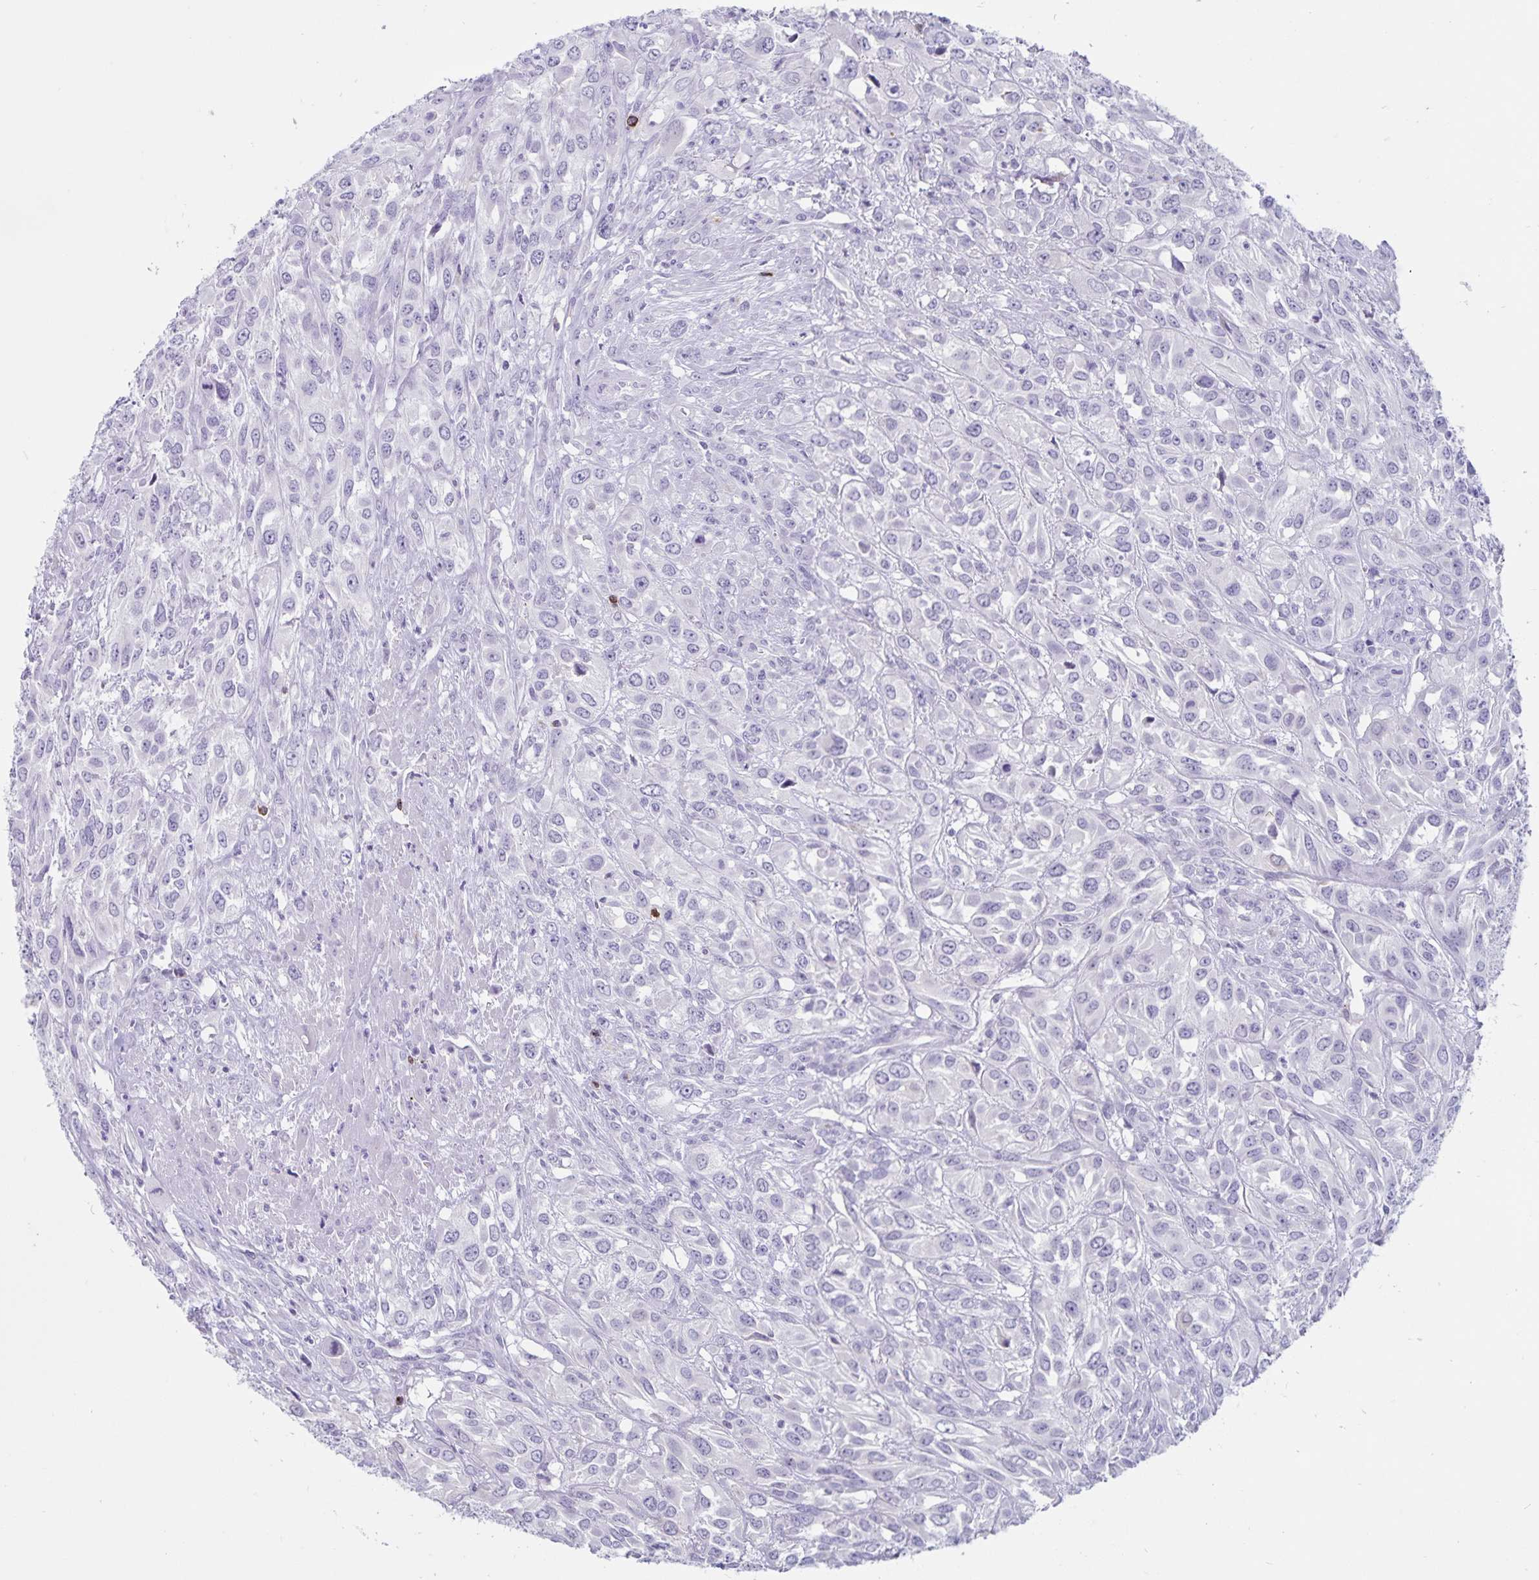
{"staining": {"intensity": "negative", "quantity": "none", "location": "none"}, "tissue": "urothelial cancer", "cell_type": "Tumor cells", "image_type": "cancer", "snomed": [{"axis": "morphology", "description": "Urothelial carcinoma, High grade"}, {"axis": "topography", "description": "Urinary bladder"}], "caption": "A micrograph of human urothelial carcinoma (high-grade) is negative for staining in tumor cells.", "gene": "GNLY", "patient": {"sex": "male", "age": 67}}